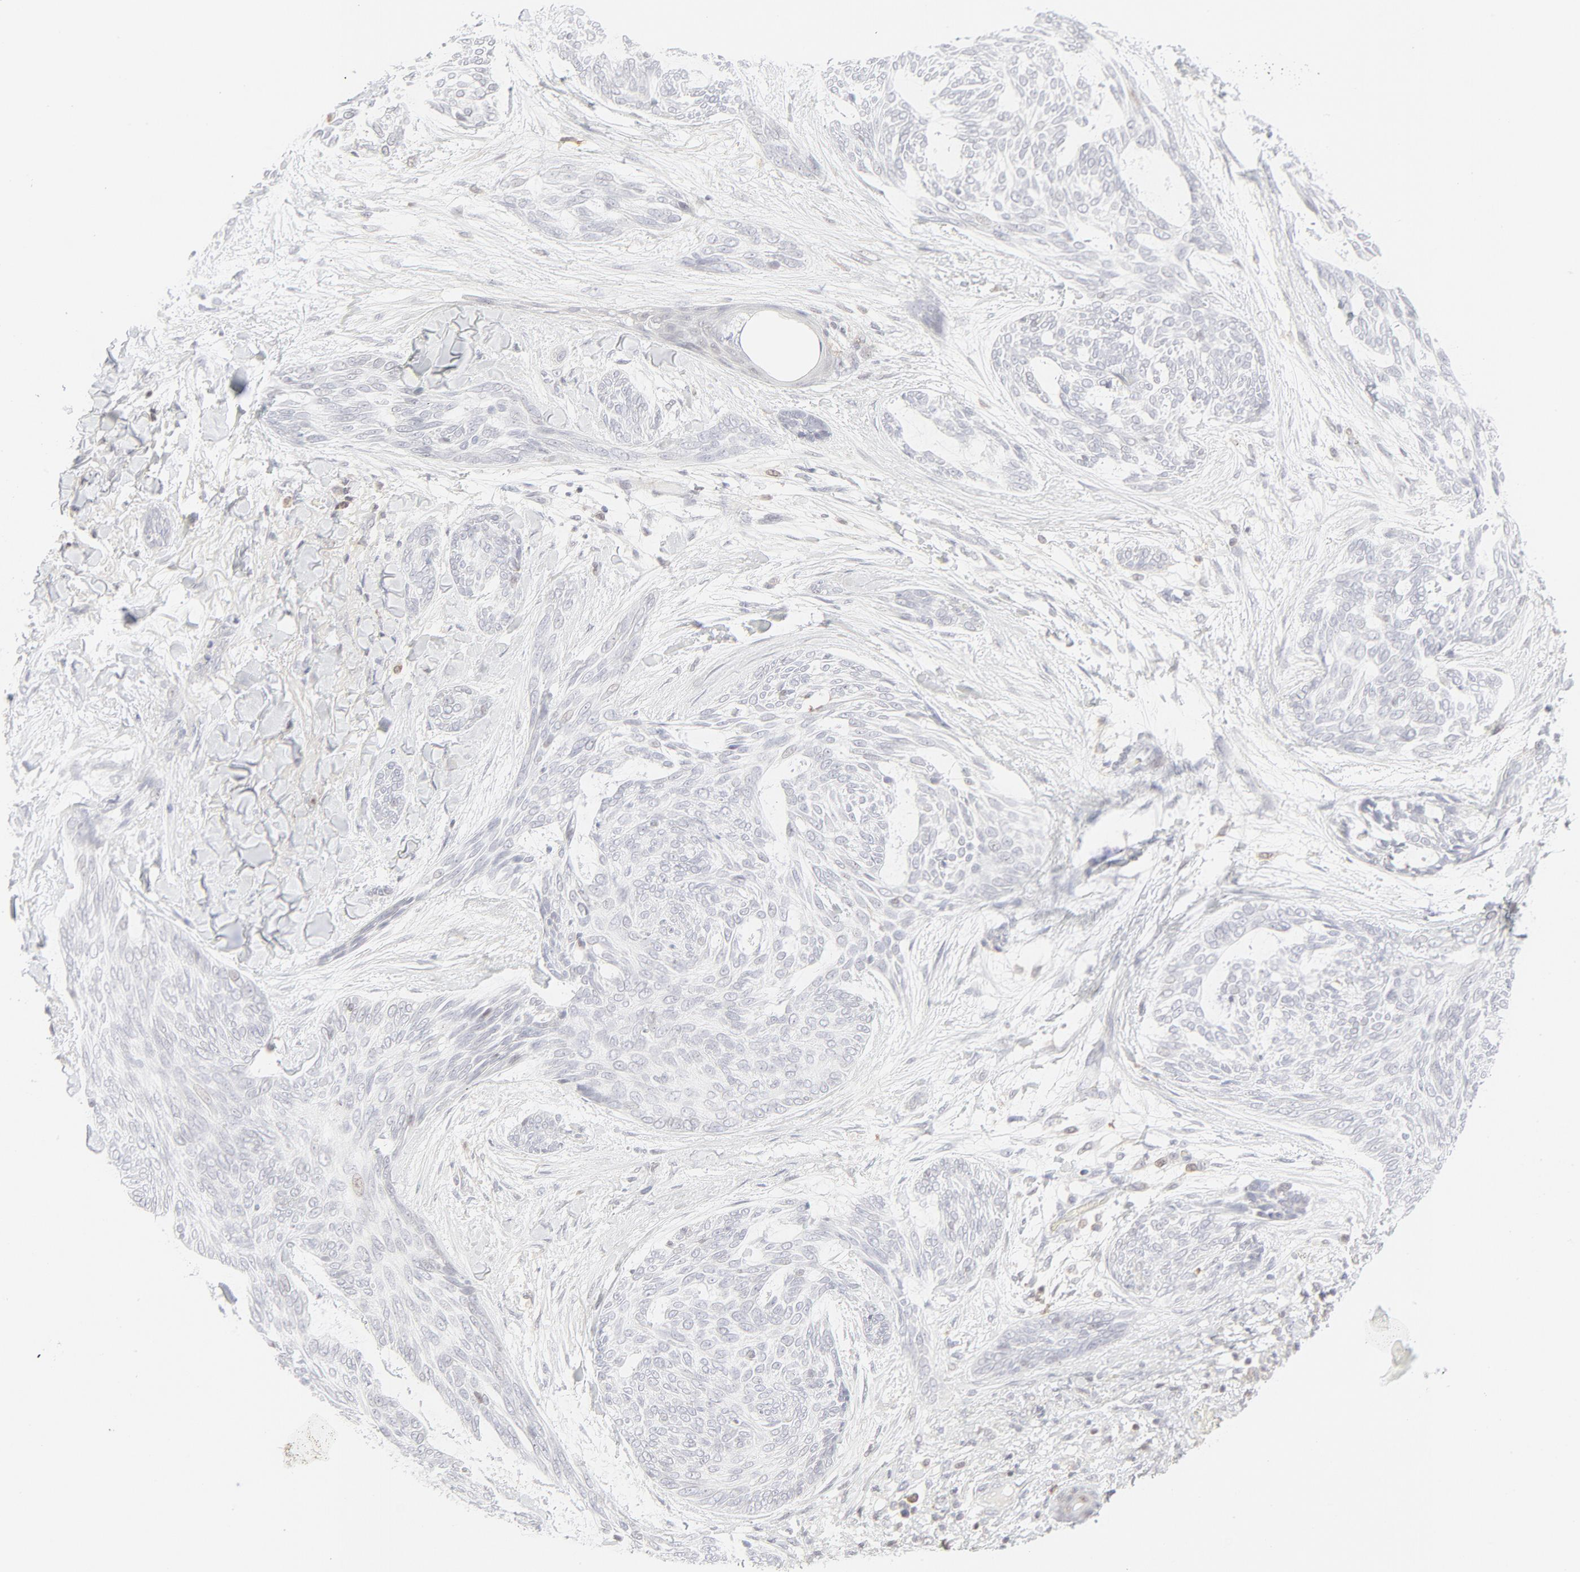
{"staining": {"intensity": "negative", "quantity": "none", "location": "none"}, "tissue": "skin cancer", "cell_type": "Tumor cells", "image_type": "cancer", "snomed": [{"axis": "morphology", "description": "Normal tissue, NOS"}, {"axis": "morphology", "description": "Basal cell carcinoma"}, {"axis": "topography", "description": "Skin"}], "caption": "Tumor cells are negative for protein expression in human basal cell carcinoma (skin). (DAB immunohistochemistry with hematoxylin counter stain).", "gene": "PRKCB", "patient": {"sex": "female", "age": 71}}